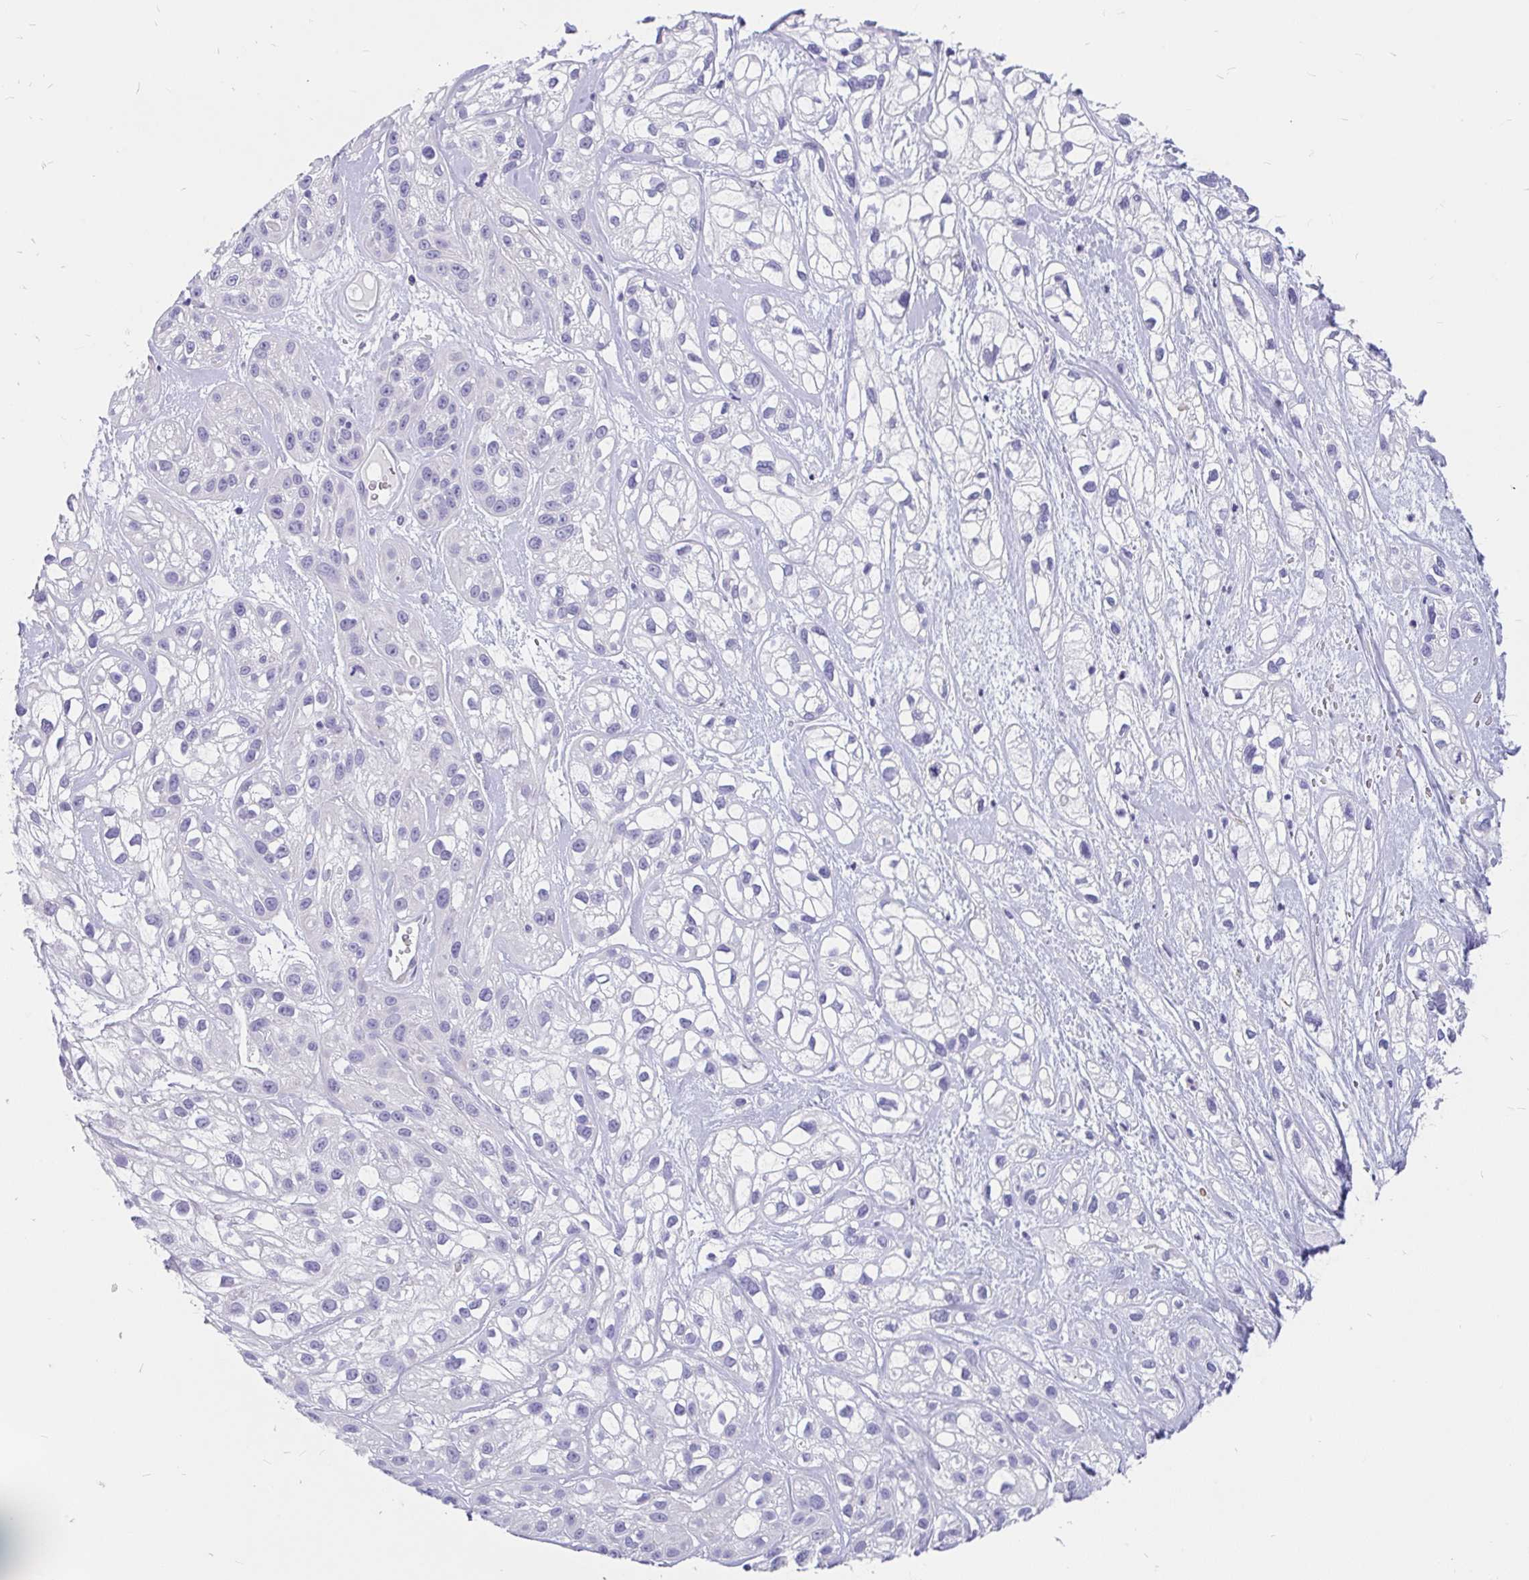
{"staining": {"intensity": "negative", "quantity": "none", "location": "none"}, "tissue": "skin cancer", "cell_type": "Tumor cells", "image_type": "cancer", "snomed": [{"axis": "morphology", "description": "Squamous cell carcinoma, NOS"}, {"axis": "topography", "description": "Skin"}], "caption": "The immunohistochemistry micrograph has no significant expression in tumor cells of squamous cell carcinoma (skin) tissue.", "gene": "KIAA2013", "patient": {"sex": "male", "age": 82}}